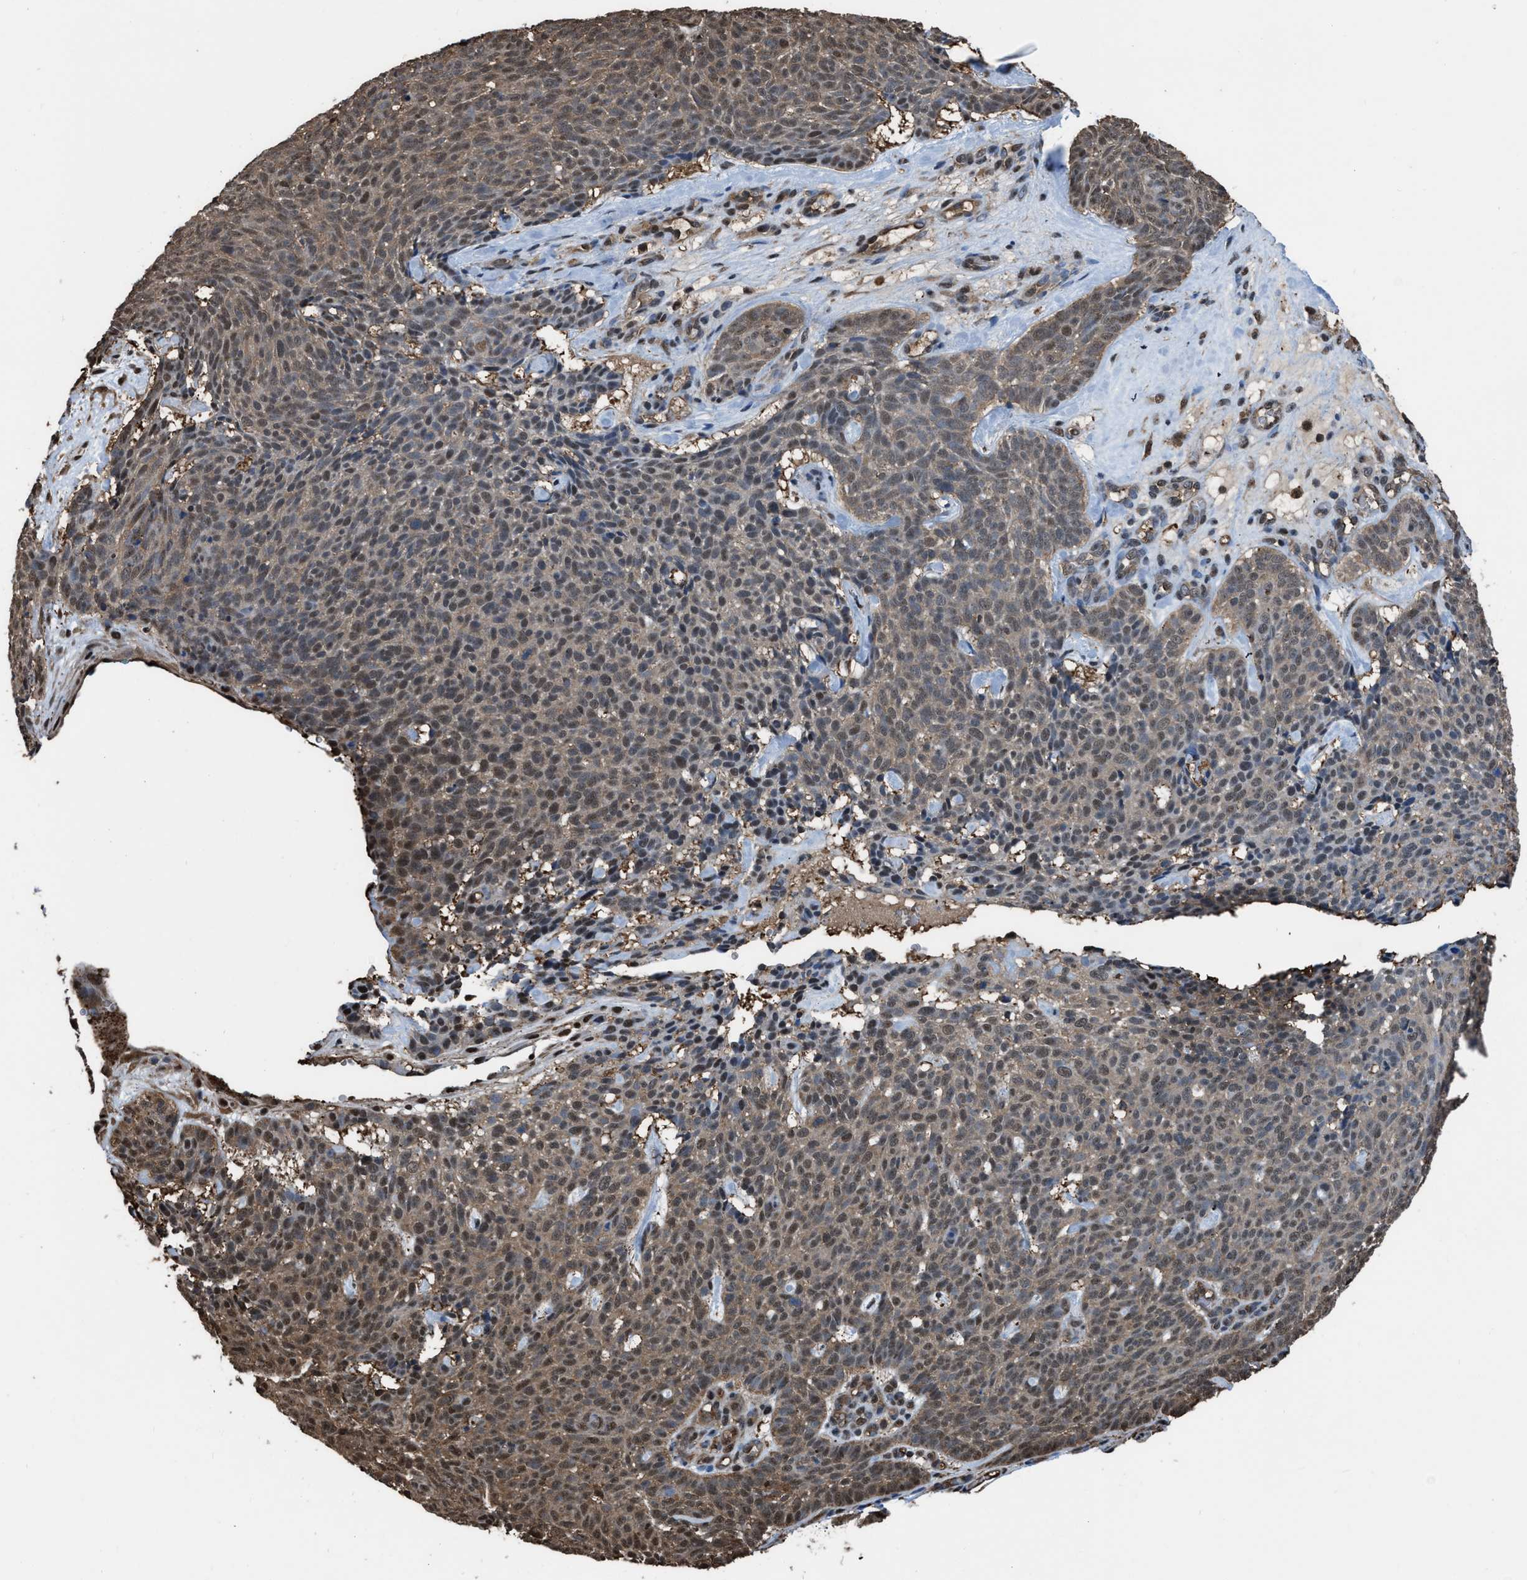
{"staining": {"intensity": "moderate", "quantity": "25%-75%", "location": "cytoplasmic/membranous,nuclear"}, "tissue": "skin cancer", "cell_type": "Tumor cells", "image_type": "cancer", "snomed": [{"axis": "morphology", "description": "Basal cell carcinoma"}, {"axis": "topography", "description": "Skin"}], "caption": "Brown immunohistochemical staining in human skin cancer demonstrates moderate cytoplasmic/membranous and nuclear positivity in about 25%-75% of tumor cells. Nuclei are stained in blue.", "gene": "FNTA", "patient": {"sex": "male", "age": 61}}